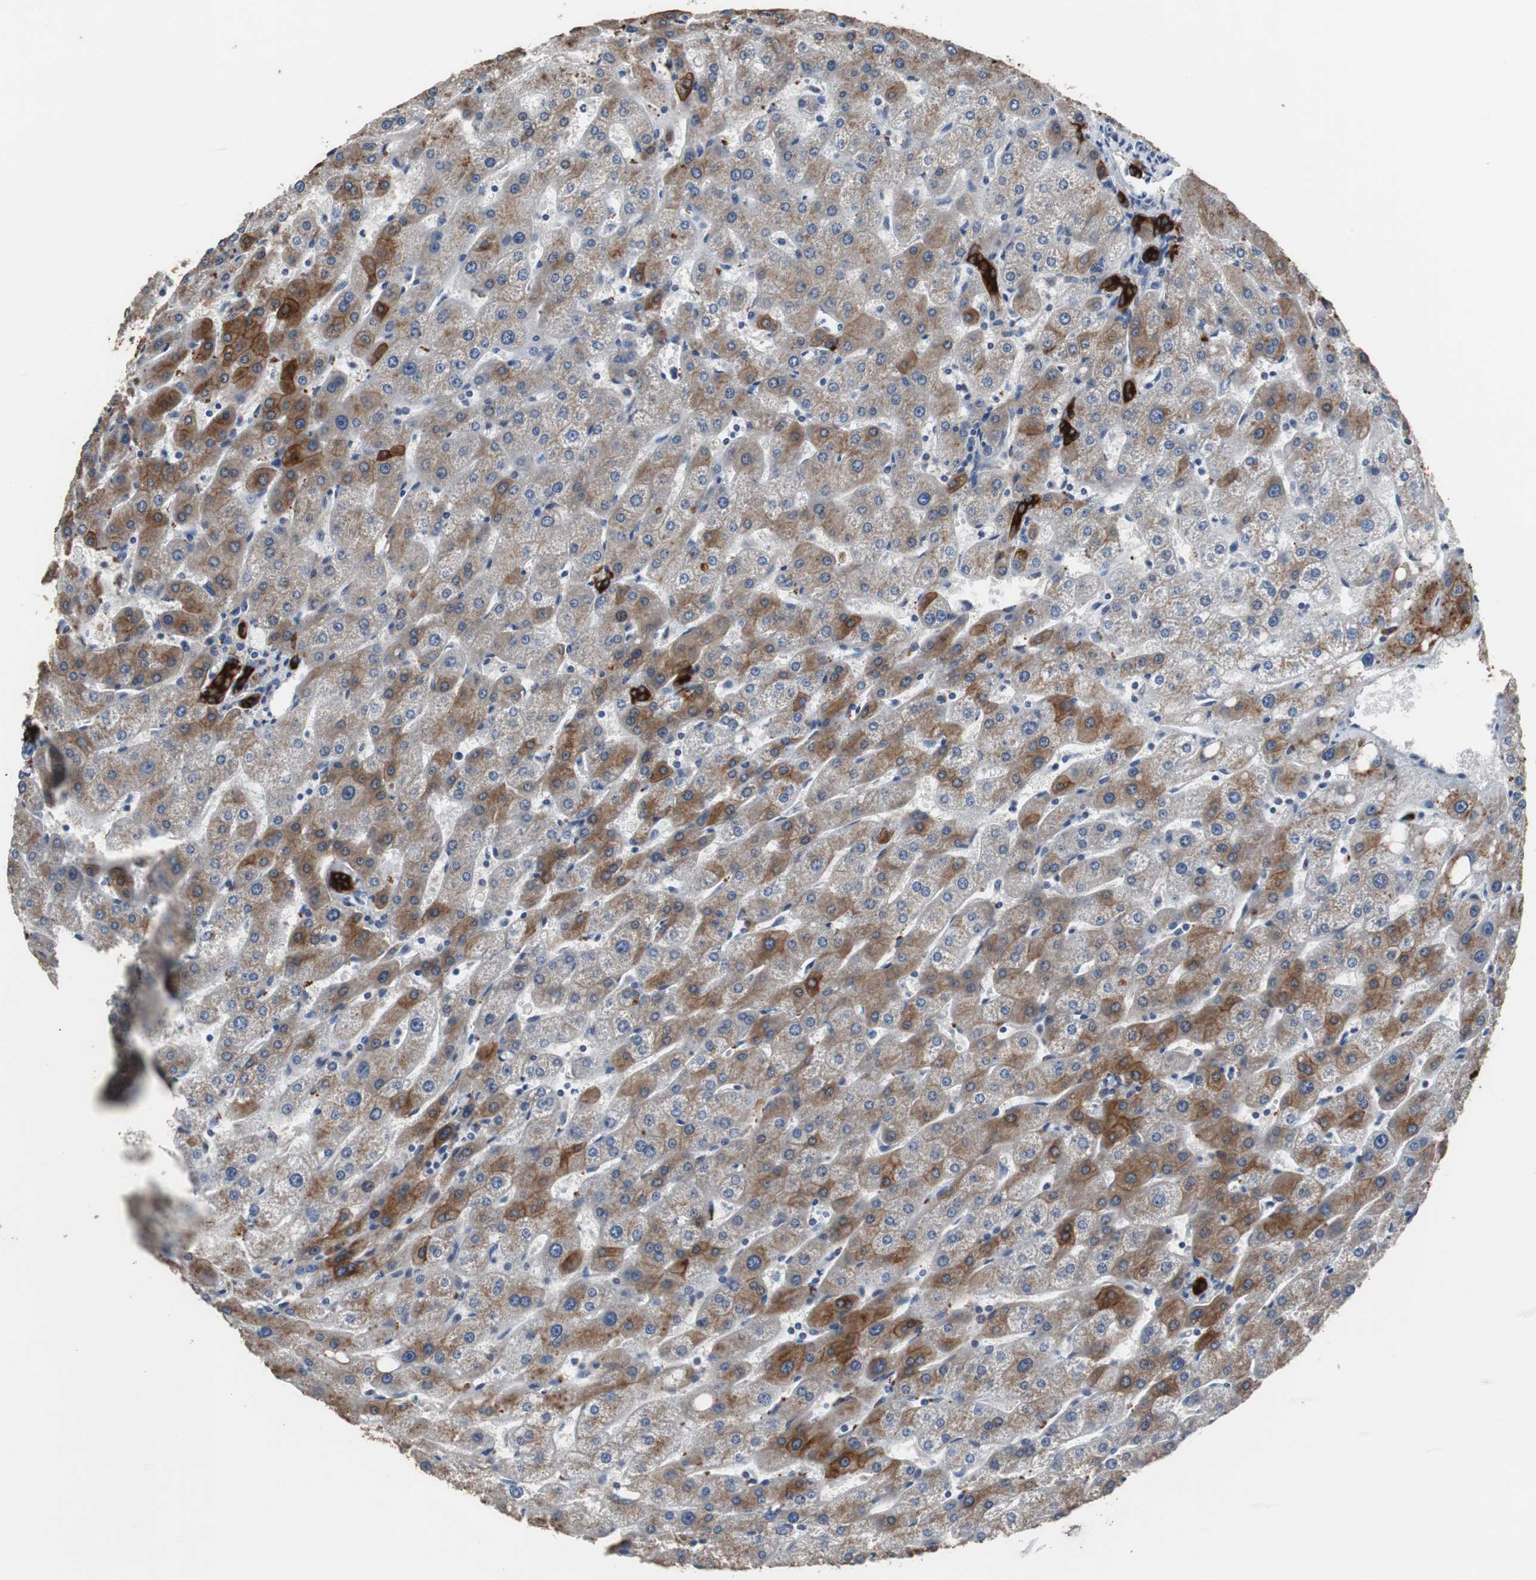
{"staining": {"intensity": "strong", "quantity": ">75%", "location": "cytoplasmic/membranous"}, "tissue": "liver", "cell_type": "Cholangiocytes", "image_type": "normal", "snomed": [{"axis": "morphology", "description": "Normal tissue, NOS"}, {"axis": "topography", "description": "Liver"}], "caption": "This photomicrograph reveals benign liver stained with immunohistochemistry (IHC) to label a protein in brown. The cytoplasmic/membranous of cholangiocytes show strong positivity for the protein. Nuclei are counter-stained blue.", "gene": "USP10", "patient": {"sex": "male", "age": 67}}